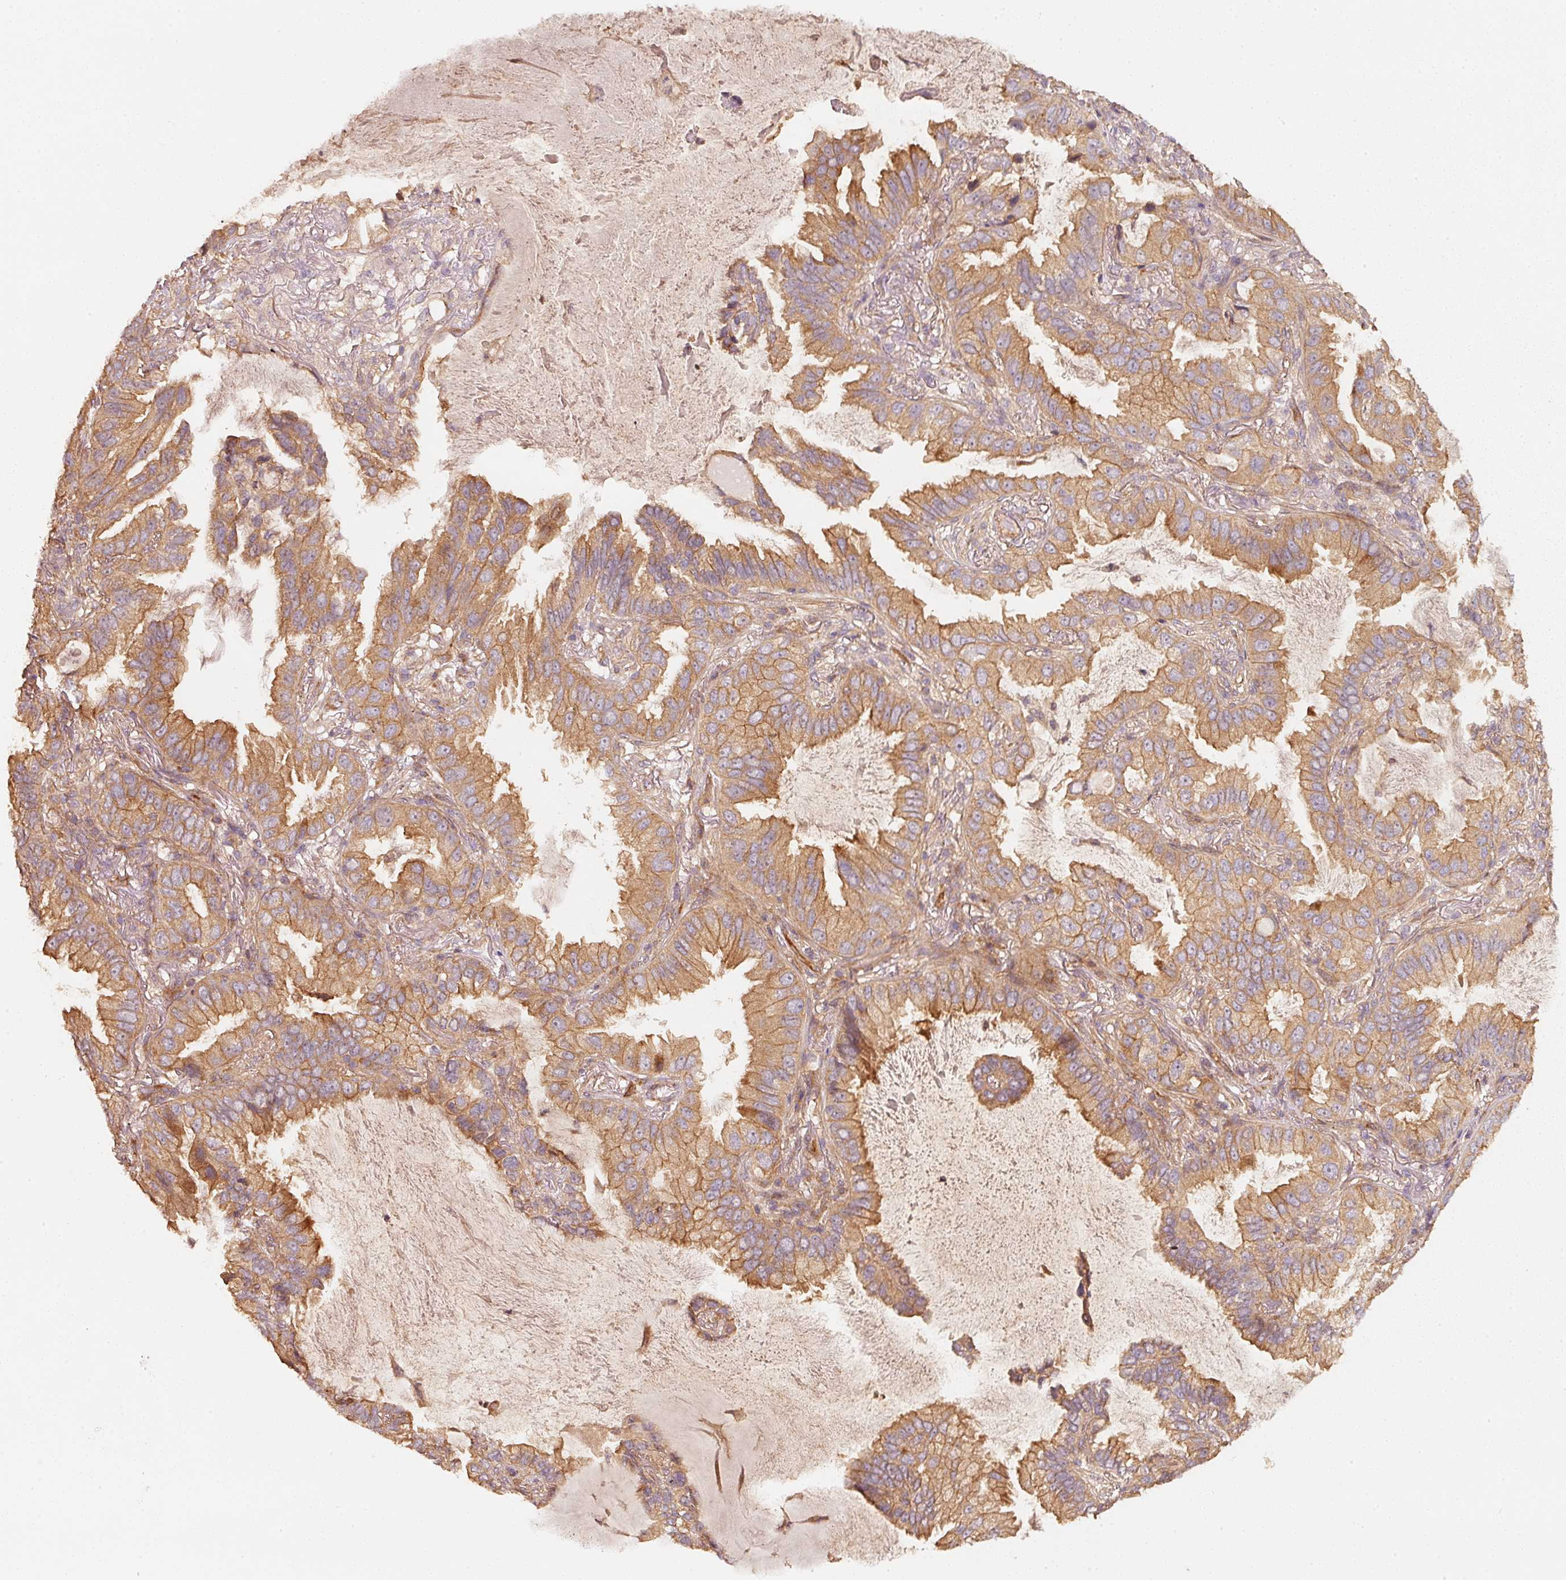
{"staining": {"intensity": "moderate", "quantity": ">75%", "location": "cytoplasmic/membranous"}, "tissue": "lung cancer", "cell_type": "Tumor cells", "image_type": "cancer", "snomed": [{"axis": "morphology", "description": "Adenocarcinoma, NOS"}, {"axis": "topography", "description": "Lung"}], "caption": "Lung cancer was stained to show a protein in brown. There is medium levels of moderate cytoplasmic/membranous expression in about >75% of tumor cells.", "gene": "CEP95", "patient": {"sex": "female", "age": 69}}